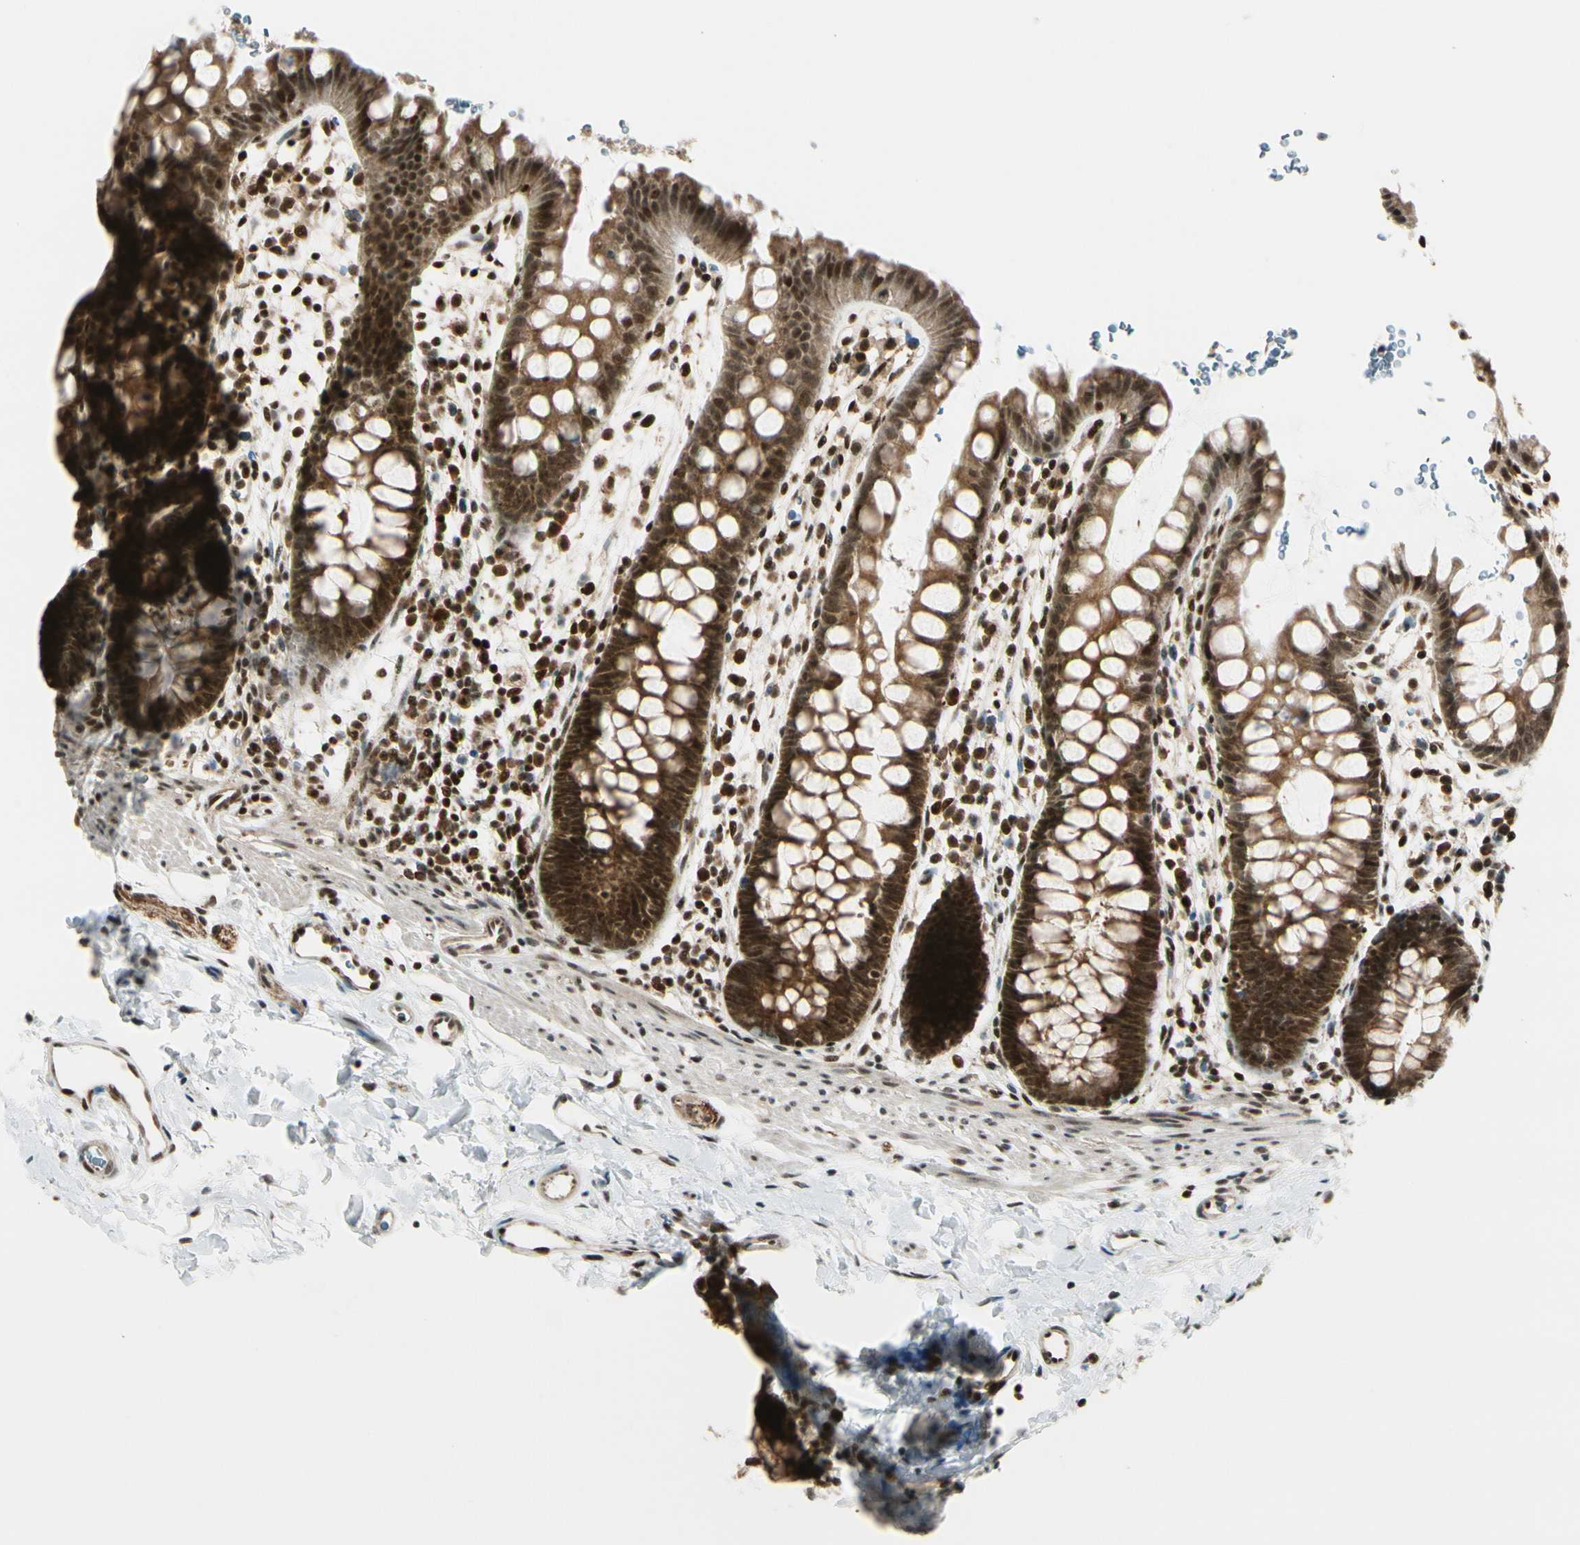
{"staining": {"intensity": "strong", "quantity": ">75%", "location": "cytoplasmic/membranous,nuclear"}, "tissue": "rectum", "cell_type": "Glandular cells", "image_type": "normal", "snomed": [{"axis": "morphology", "description": "Normal tissue, NOS"}, {"axis": "topography", "description": "Rectum"}], "caption": "Immunohistochemical staining of benign human rectum displays high levels of strong cytoplasmic/membranous,nuclear staining in about >75% of glandular cells.", "gene": "DAXX", "patient": {"sex": "female", "age": 24}}